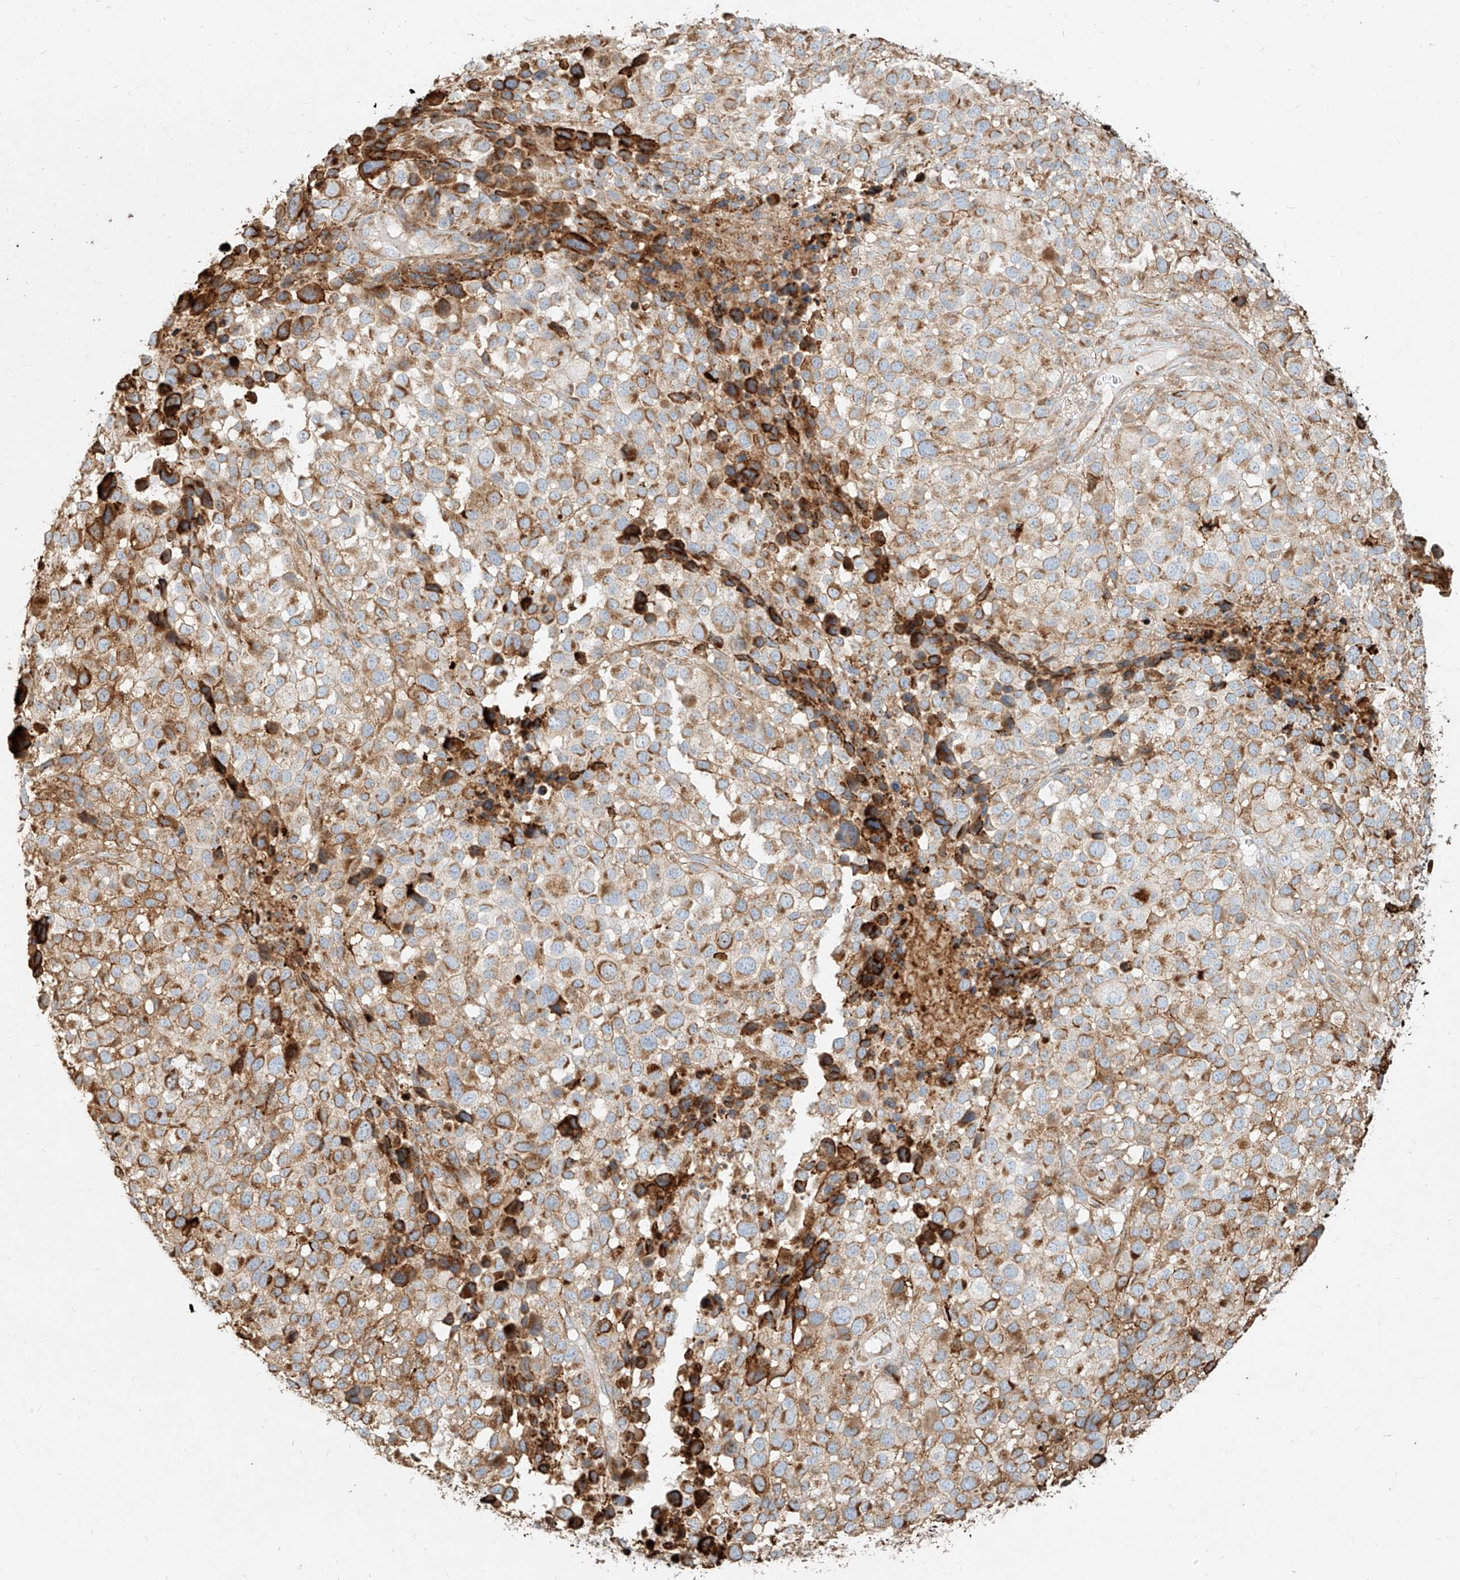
{"staining": {"intensity": "moderate", "quantity": "25%-75%", "location": "cytoplasmic/membranous"}, "tissue": "melanoma", "cell_type": "Tumor cells", "image_type": "cancer", "snomed": [{"axis": "morphology", "description": "Malignant melanoma, NOS"}, {"axis": "topography", "description": "Skin of trunk"}], "caption": "This photomicrograph displays IHC staining of malignant melanoma, with medium moderate cytoplasmic/membranous positivity in about 25%-75% of tumor cells.", "gene": "MTX2", "patient": {"sex": "male", "age": 71}}